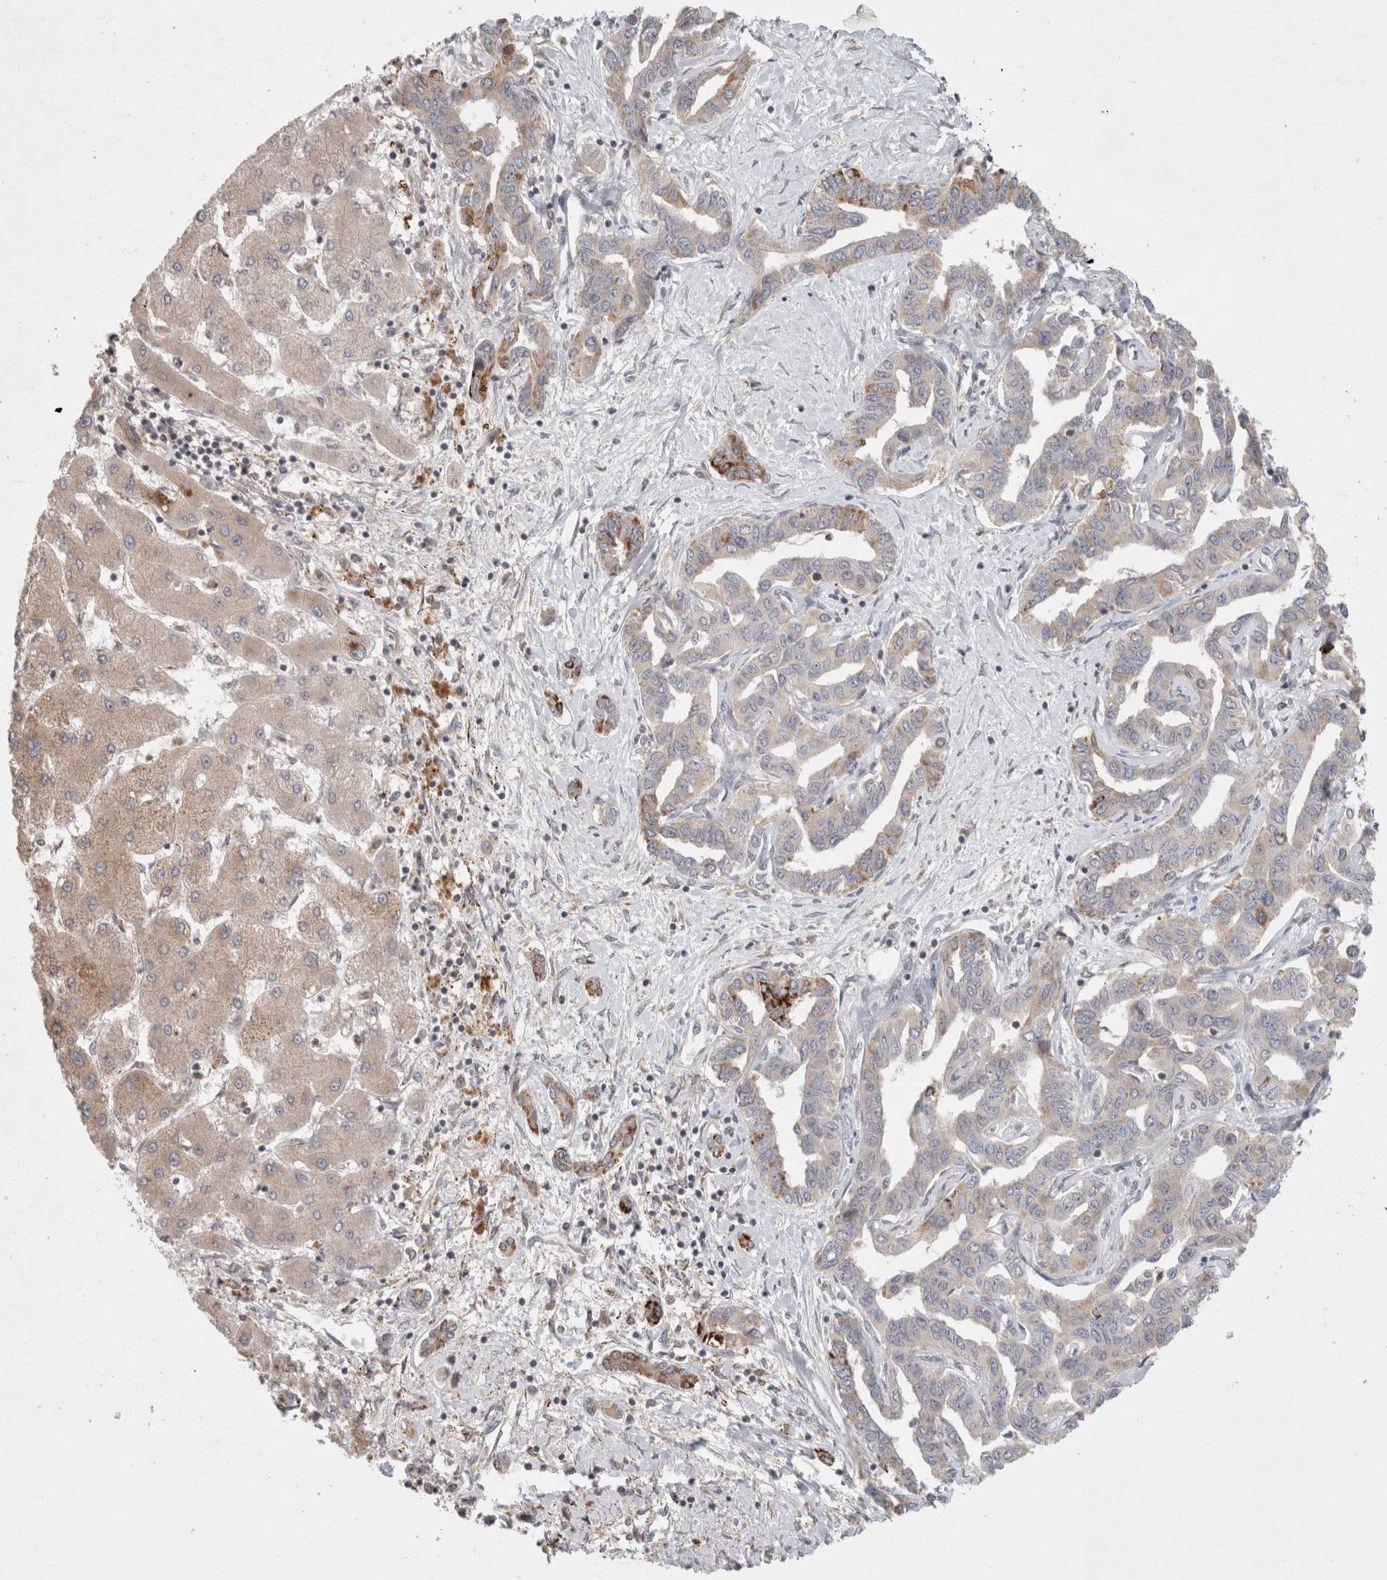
{"staining": {"intensity": "moderate", "quantity": "<25%", "location": "cytoplasmic/membranous"}, "tissue": "liver cancer", "cell_type": "Tumor cells", "image_type": "cancer", "snomed": [{"axis": "morphology", "description": "Cholangiocarcinoma"}, {"axis": "topography", "description": "Liver"}], "caption": "Human liver cholangiocarcinoma stained for a protein (brown) exhibits moderate cytoplasmic/membranous positive expression in about <25% of tumor cells.", "gene": "HROB", "patient": {"sex": "male", "age": 59}}